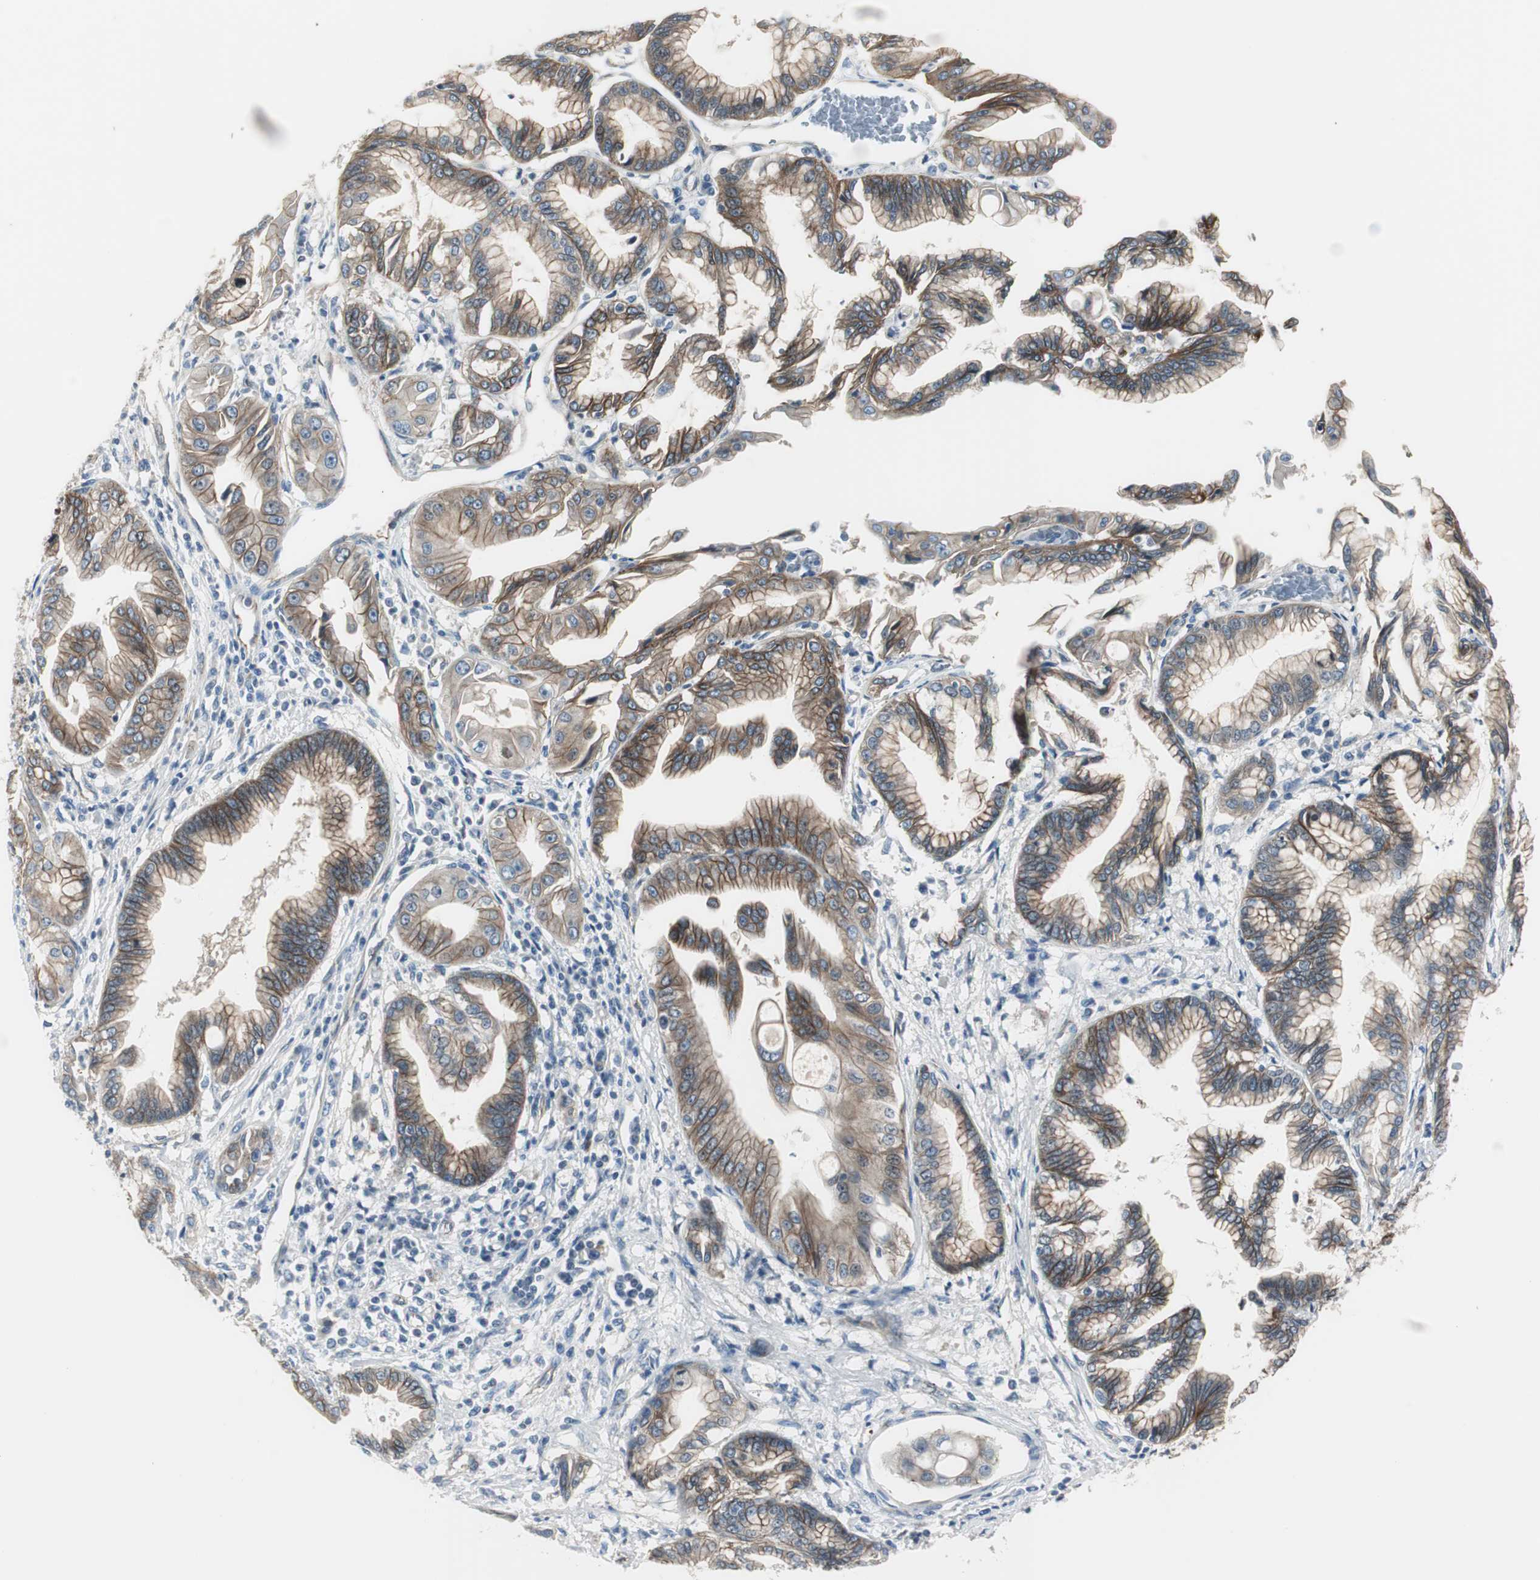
{"staining": {"intensity": "strong", "quantity": ">75%", "location": "cytoplasmic/membranous"}, "tissue": "pancreatic cancer", "cell_type": "Tumor cells", "image_type": "cancer", "snomed": [{"axis": "morphology", "description": "Adenocarcinoma, NOS"}, {"axis": "topography", "description": "Pancreas"}], "caption": "This micrograph displays immunohistochemistry staining of human pancreatic adenocarcinoma, with high strong cytoplasmic/membranous staining in about >75% of tumor cells.", "gene": "STXBP4", "patient": {"sex": "female", "age": 64}}